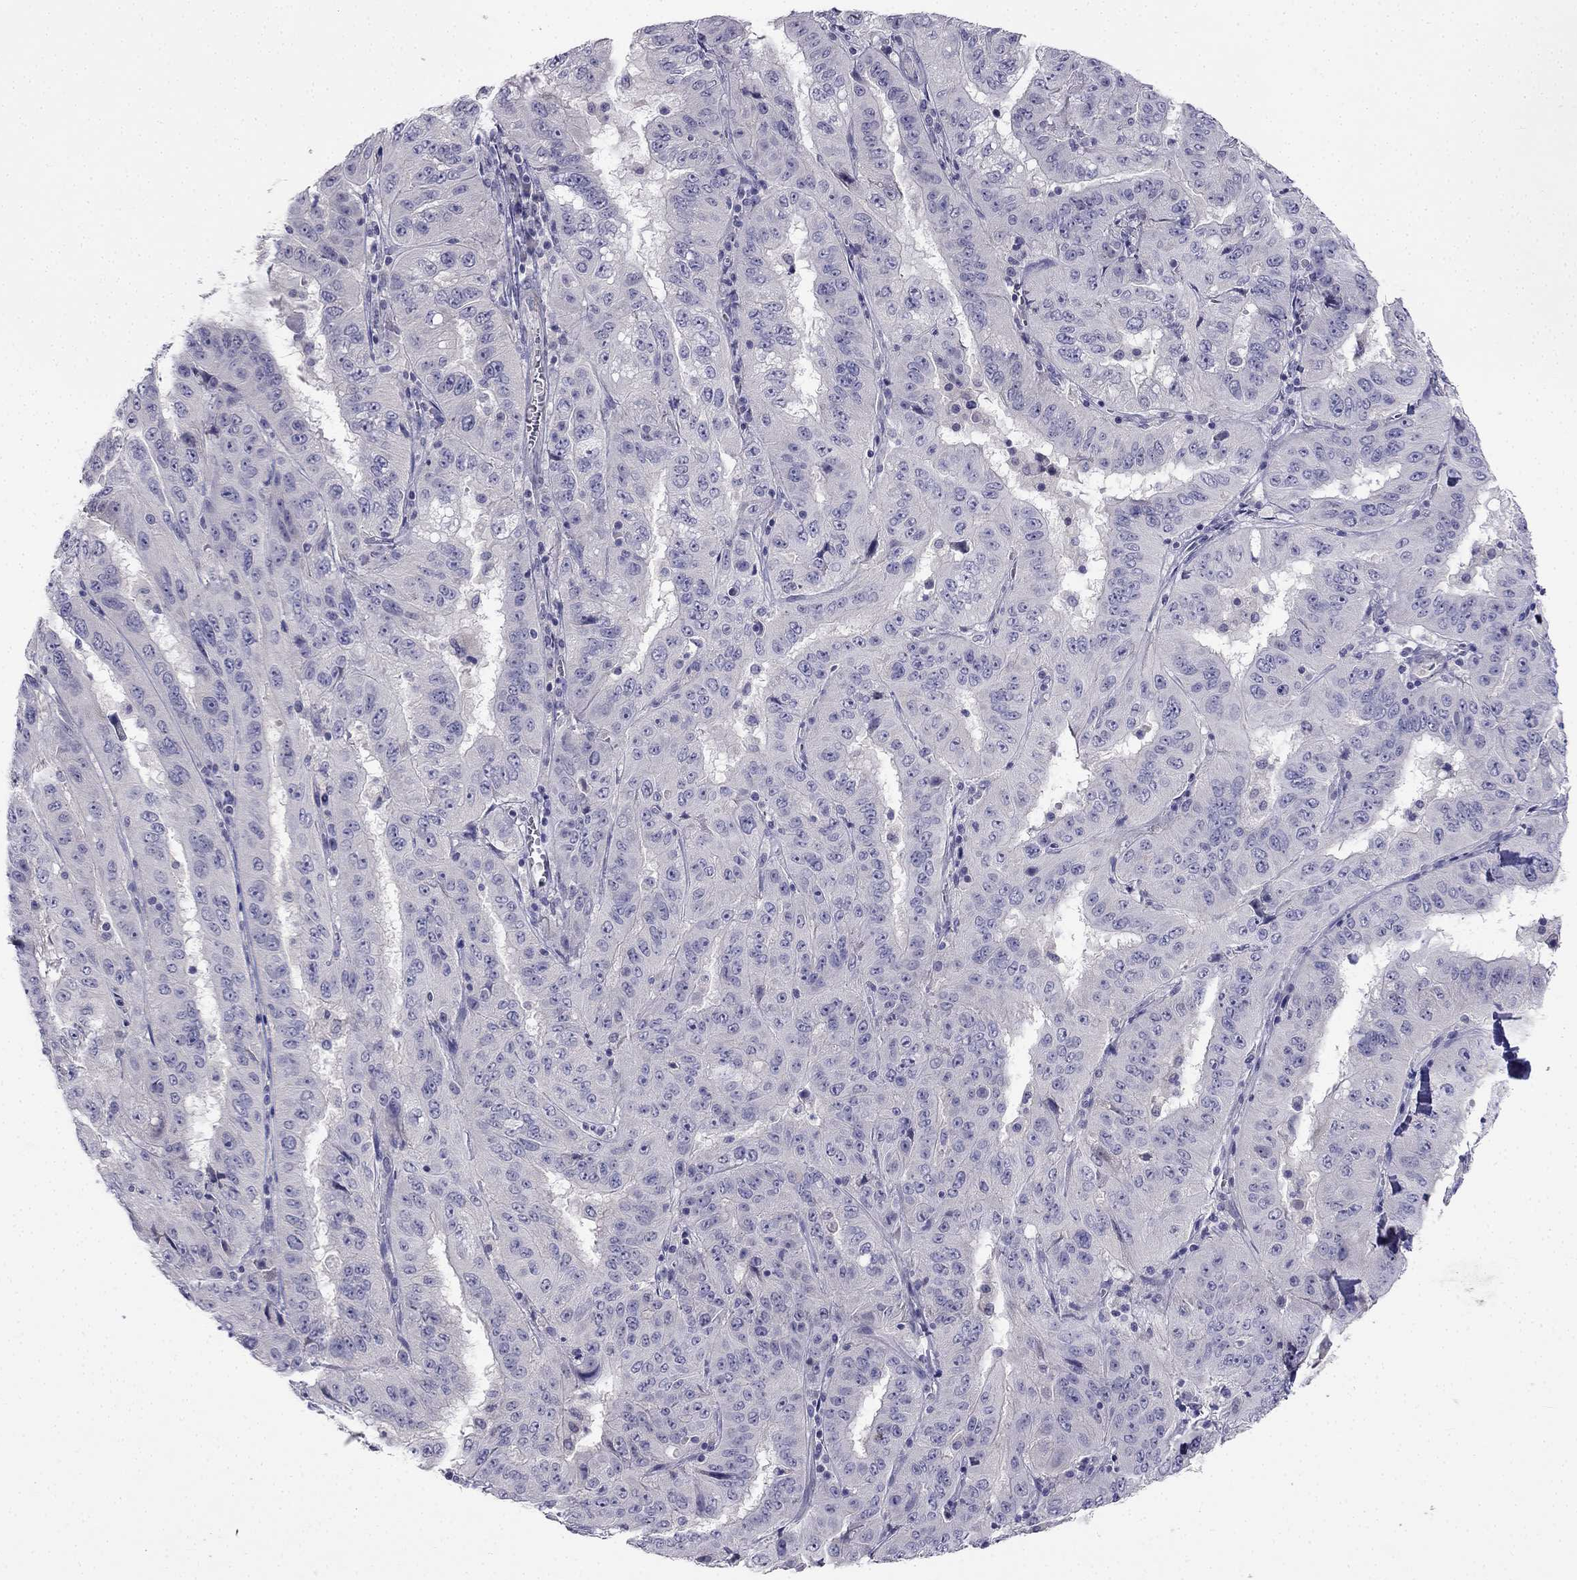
{"staining": {"intensity": "negative", "quantity": "none", "location": "none"}, "tissue": "pancreatic cancer", "cell_type": "Tumor cells", "image_type": "cancer", "snomed": [{"axis": "morphology", "description": "Adenocarcinoma, NOS"}, {"axis": "topography", "description": "Pancreas"}], "caption": "Immunohistochemistry photomicrograph of neoplastic tissue: pancreatic cancer stained with DAB demonstrates no significant protein expression in tumor cells. (DAB IHC, high magnification).", "gene": "C16orf89", "patient": {"sex": "male", "age": 63}}